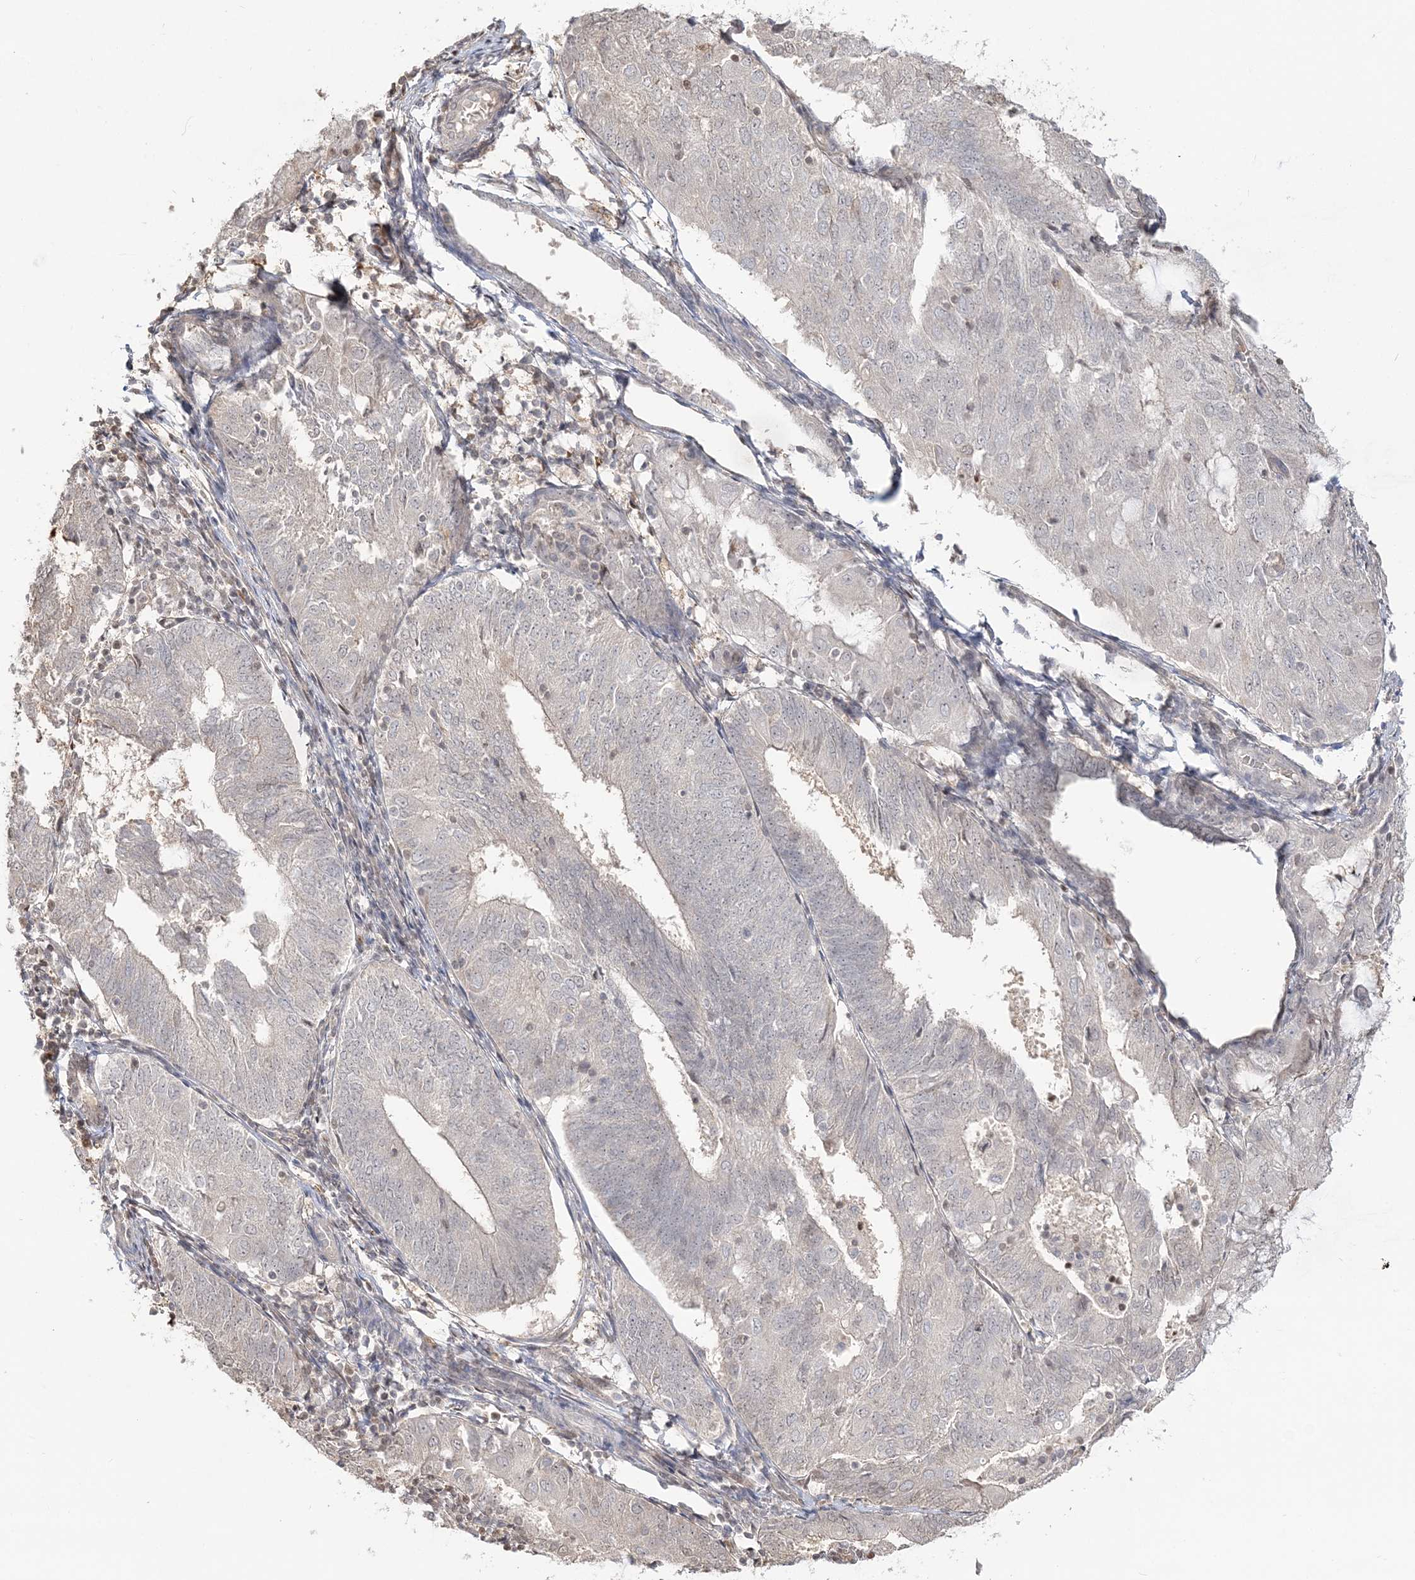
{"staining": {"intensity": "negative", "quantity": "none", "location": "none"}, "tissue": "endometrial cancer", "cell_type": "Tumor cells", "image_type": "cancer", "snomed": [{"axis": "morphology", "description": "Adenocarcinoma, NOS"}, {"axis": "topography", "description": "Endometrium"}], "caption": "DAB (3,3'-diaminobenzidine) immunohistochemical staining of endometrial adenocarcinoma reveals no significant expression in tumor cells.", "gene": "SUMO2", "patient": {"sex": "female", "age": 81}}